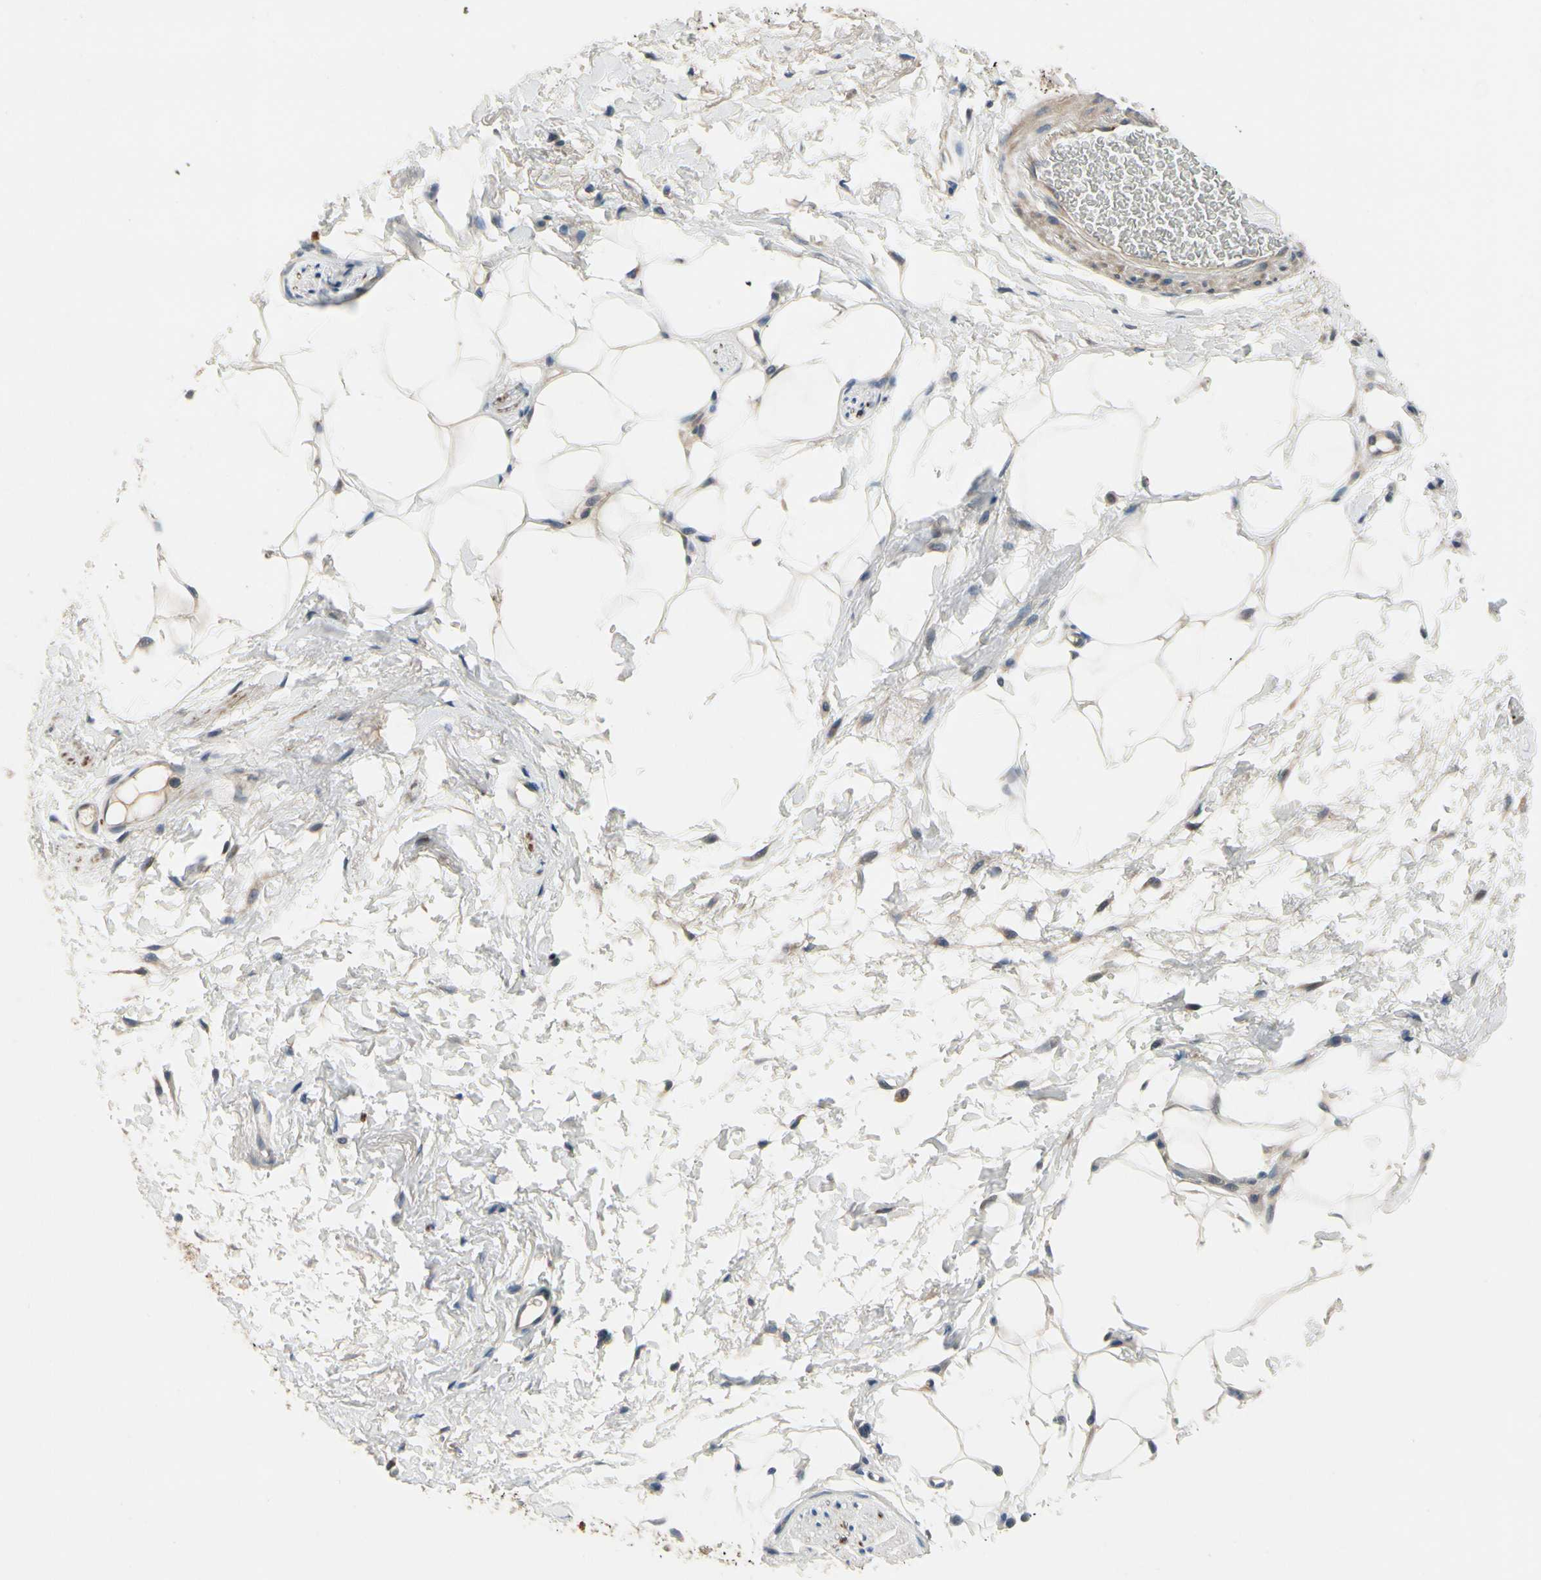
{"staining": {"intensity": "weak", "quantity": "25%-75%", "location": "cytoplasmic/membranous"}, "tissue": "adipose tissue", "cell_type": "Adipocytes", "image_type": "normal", "snomed": [{"axis": "morphology", "description": "Normal tissue, NOS"}, {"axis": "topography", "description": "Soft tissue"}, {"axis": "topography", "description": "Peripheral nerve tissue"}], "caption": "A brown stain shows weak cytoplasmic/membranous staining of a protein in adipocytes of unremarkable human adipose tissue. (IHC, brightfield microscopy, high magnification).", "gene": "SLC27A6", "patient": {"sex": "female", "age": 71}}